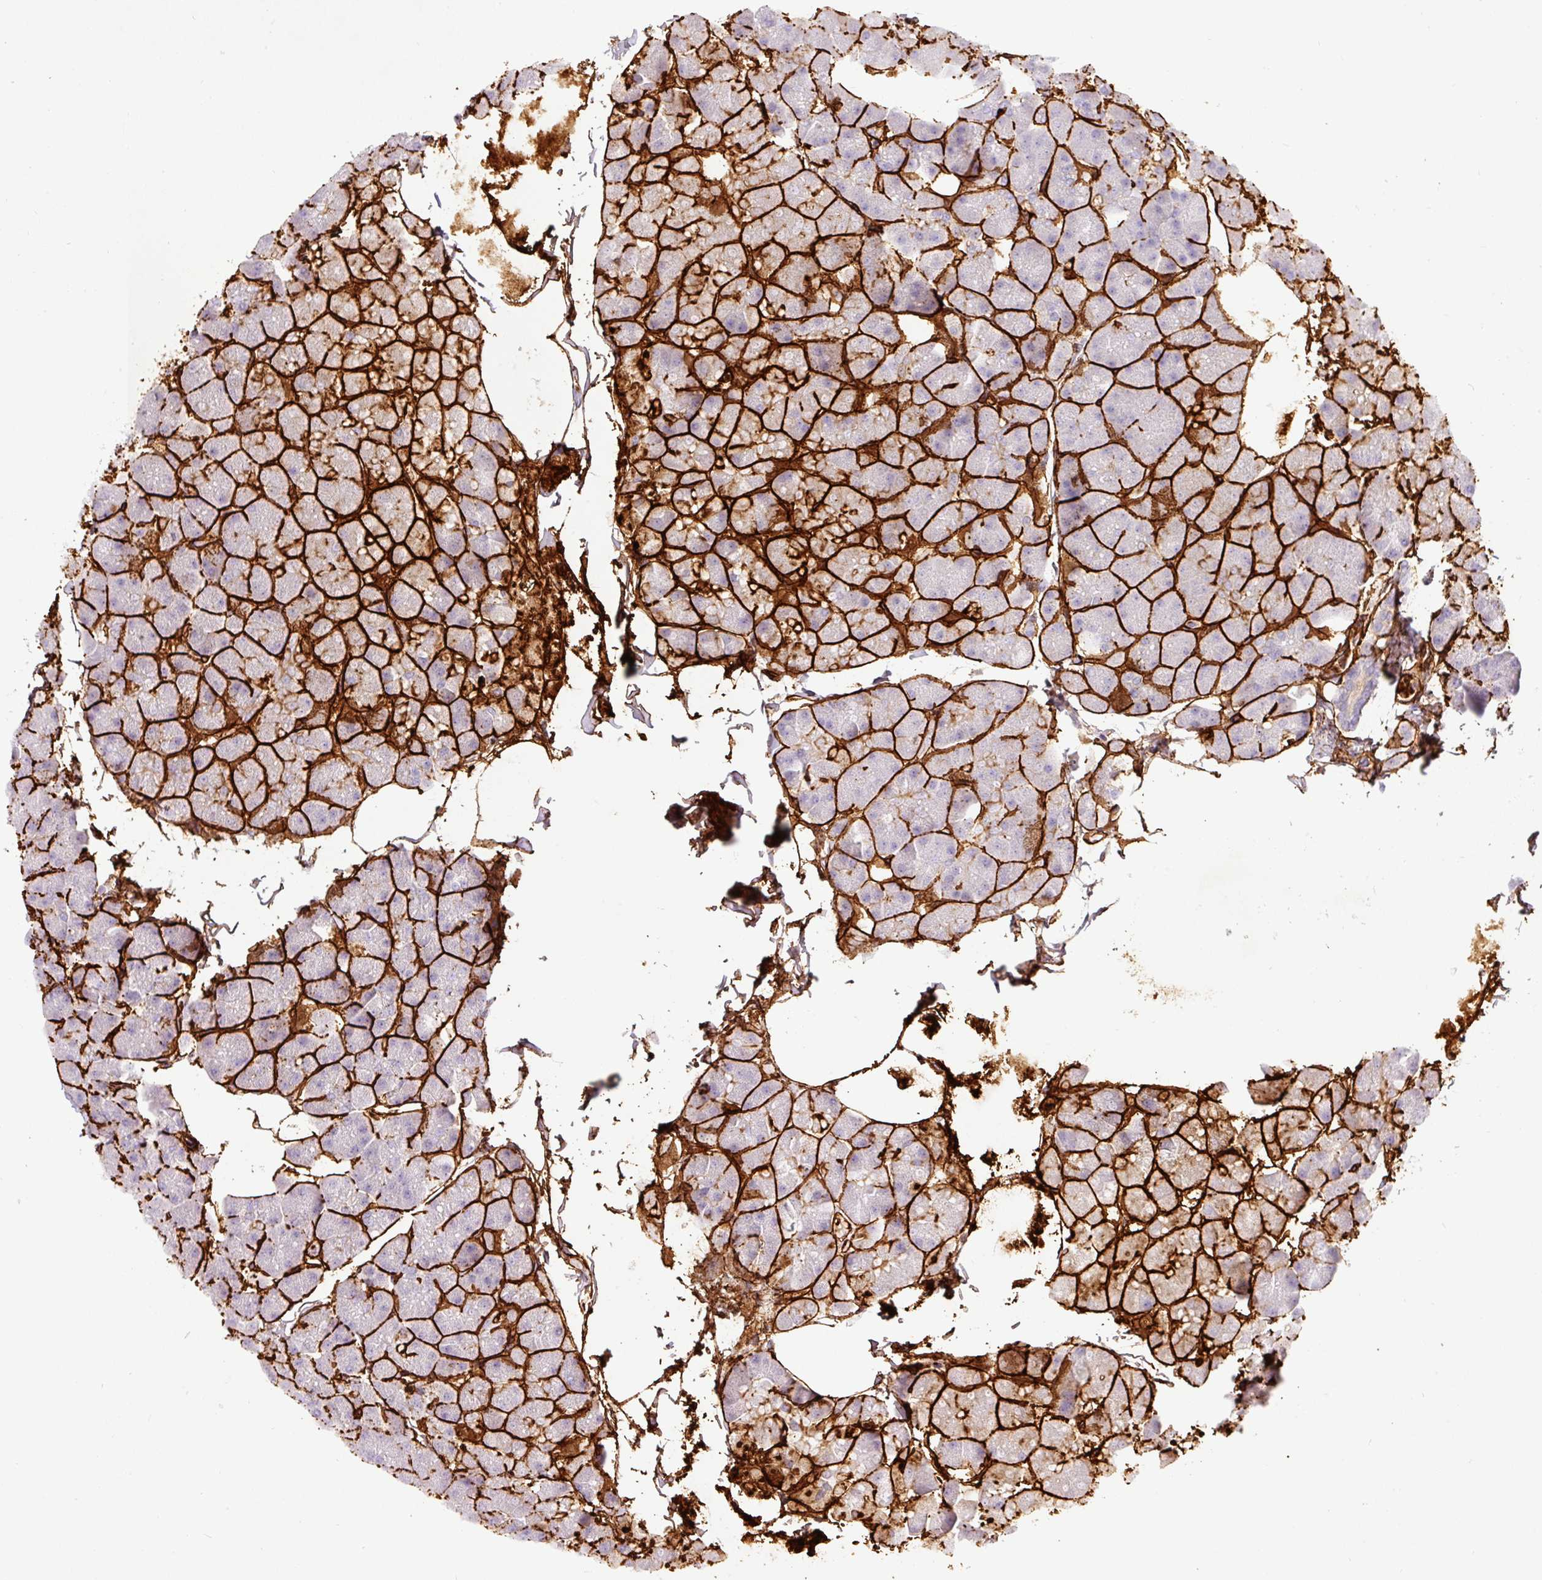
{"staining": {"intensity": "moderate", "quantity": "<25%", "location": "cytoplasmic/membranous"}, "tissue": "pancreas", "cell_type": "Exocrine glandular cells", "image_type": "normal", "snomed": [{"axis": "morphology", "description": "Normal tissue, NOS"}, {"axis": "topography", "description": "Pancreas"}], "caption": "This is a photomicrograph of immunohistochemistry staining of normal pancreas, which shows moderate positivity in the cytoplasmic/membranous of exocrine glandular cells.", "gene": "LOXL4", "patient": {"sex": "male", "age": 35}}